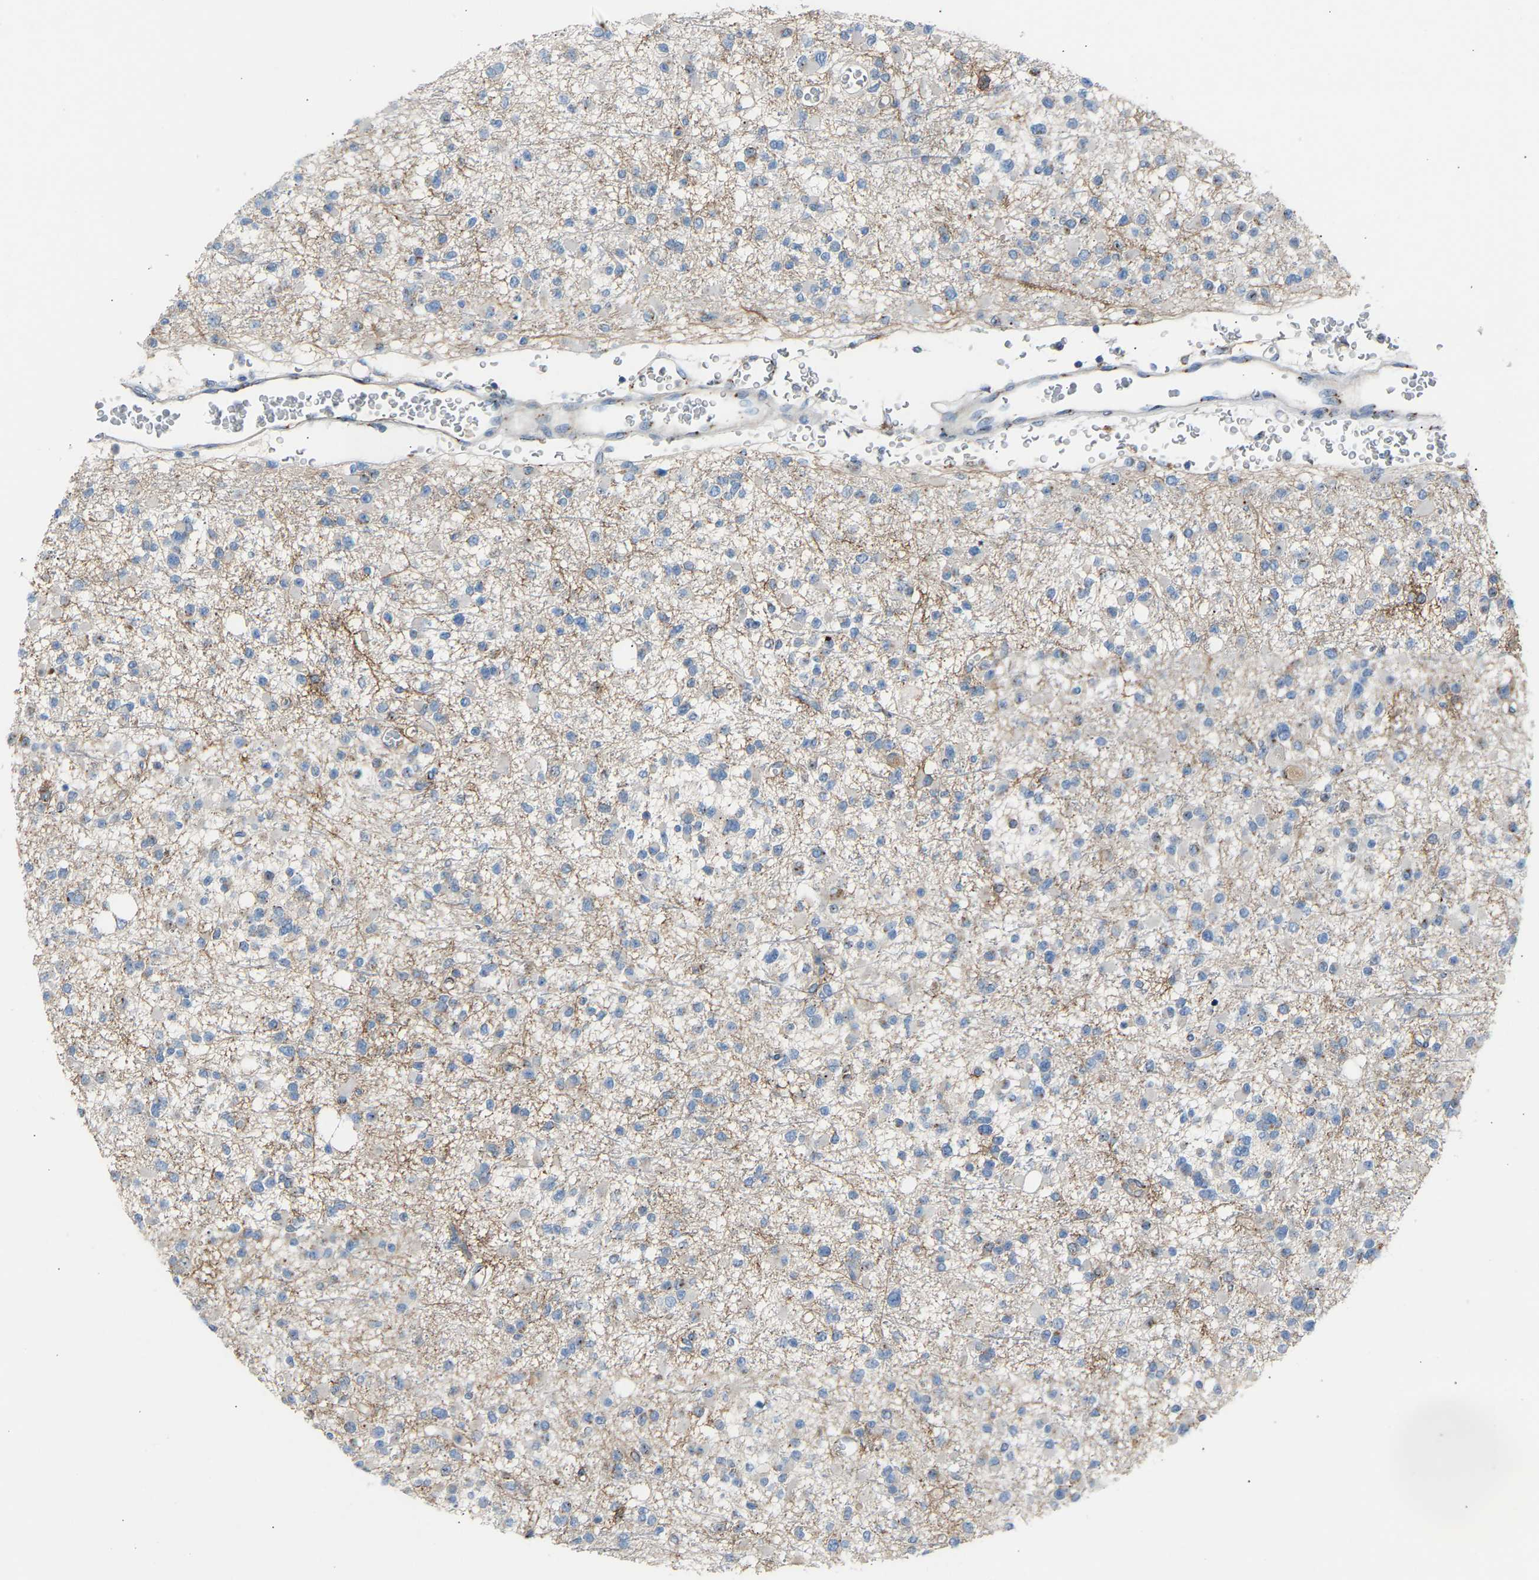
{"staining": {"intensity": "weak", "quantity": "<25%", "location": "cytoplasmic/membranous"}, "tissue": "glioma", "cell_type": "Tumor cells", "image_type": "cancer", "snomed": [{"axis": "morphology", "description": "Glioma, malignant, Low grade"}, {"axis": "topography", "description": "Brain"}], "caption": "Malignant glioma (low-grade) was stained to show a protein in brown. There is no significant expression in tumor cells.", "gene": "CYREN", "patient": {"sex": "female", "age": 22}}